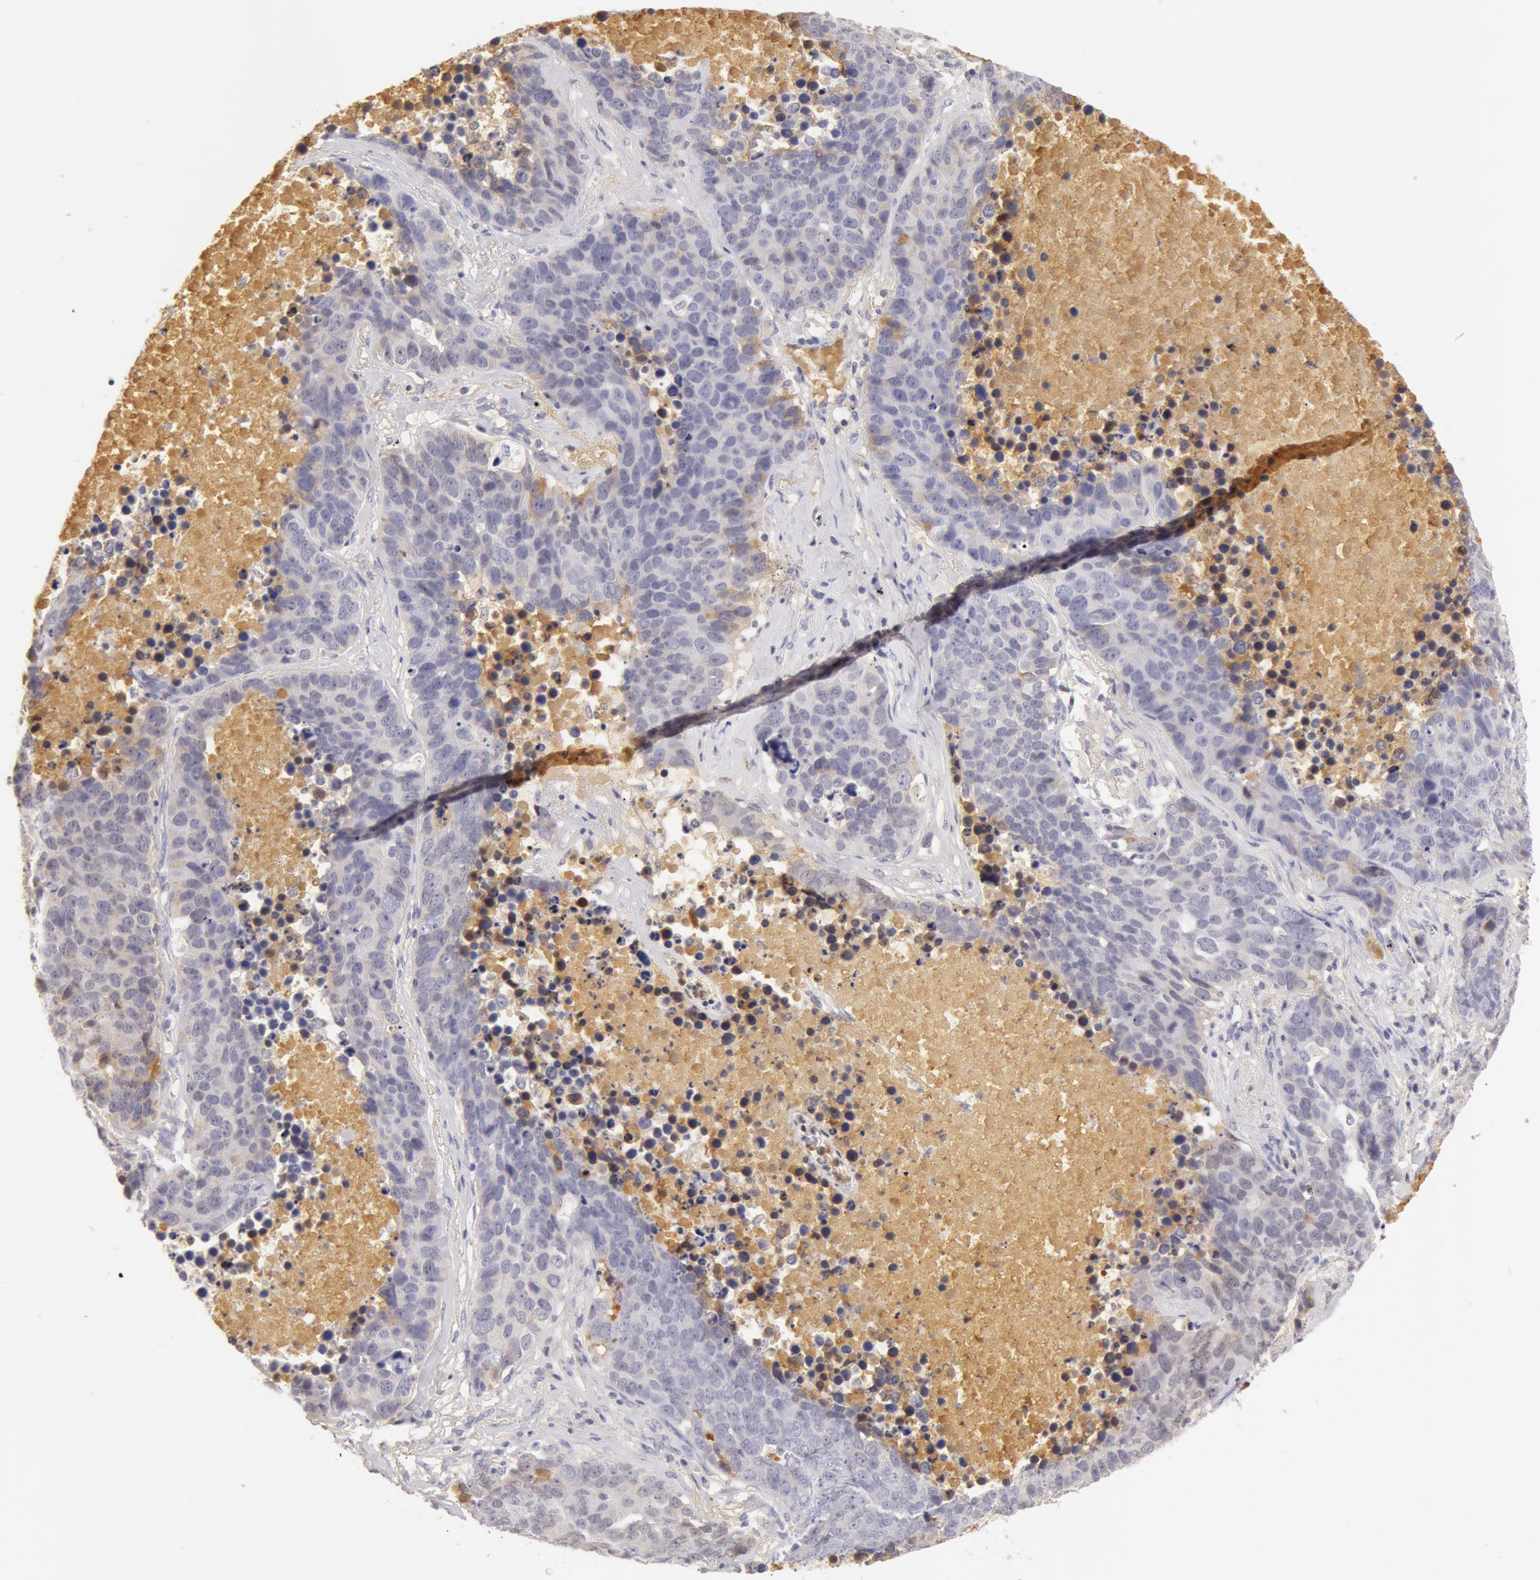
{"staining": {"intensity": "negative", "quantity": "none", "location": "none"}, "tissue": "lung cancer", "cell_type": "Tumor cells", "image_type": "cancer", "snomed": [{"axis": "morphology", "description": "Carcinoid, malignant, NOS"}, {"axis": "topography", "description": "Lung"}], "caption": "A high-resolution histopathology image shows immunohistochemistry (IHC) staining of carcinoid (malignant) (lung), which demonstrates no significant staining in tumor cells. The staining was performed using DAB to visualize the protein expression in brown, while the nuclei were stained in blue with hematoxylin (Magnification: 20x).", "gene": "GC", "patient": {"sex": "male", "age": 60}}